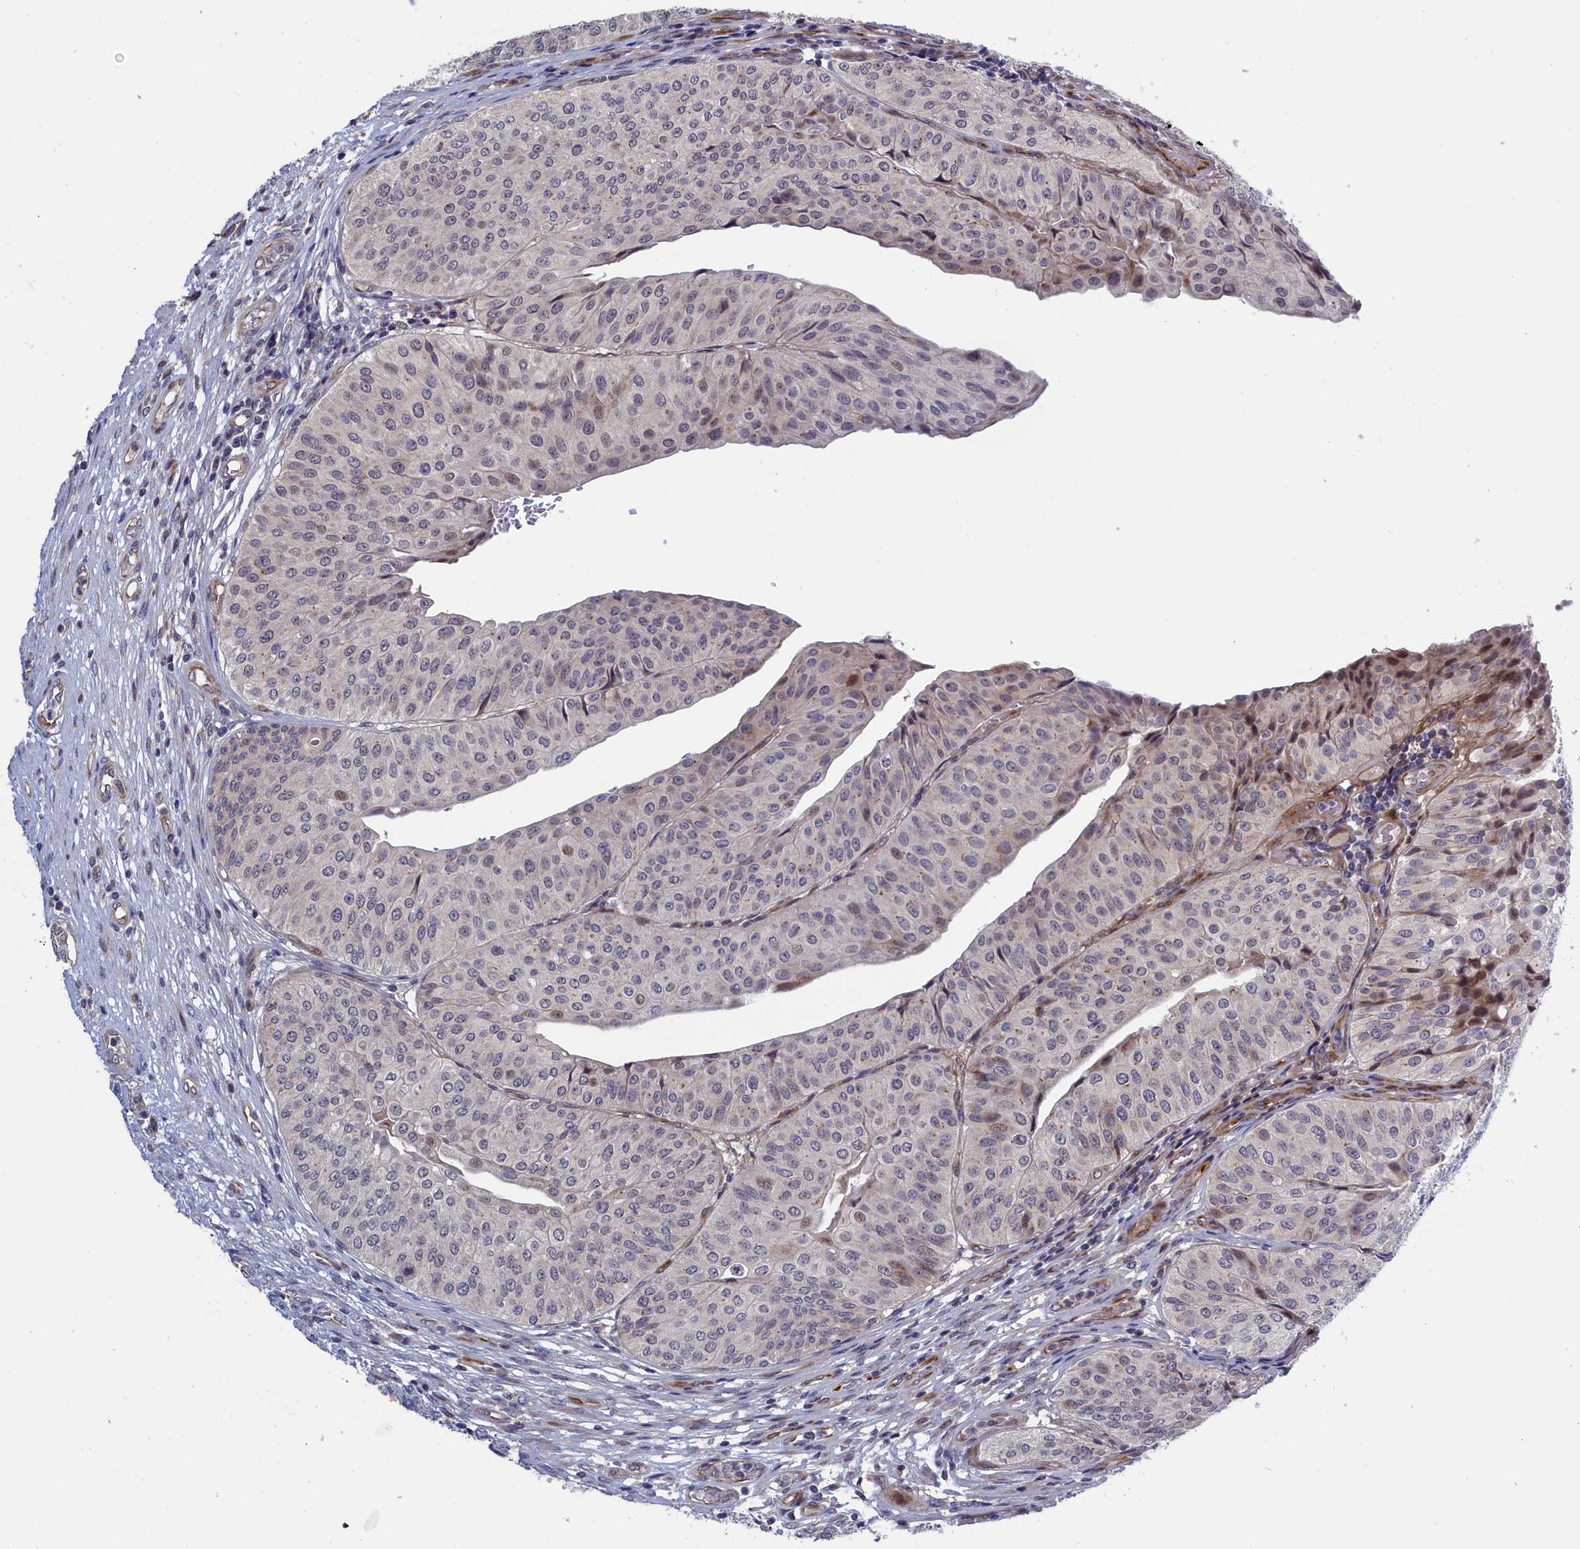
{"staining": {"intensity": "negative", "quantity": "none", "location": "none"}, "tissue": "urothelial cancer", "cell_type": "Tumor cells", "image_type": "cancer", "snomed": [{"axis": "morphology", "description": "Urothelial carcinoma, Low grade"}, {"axis": "topography", "description": "Urinary bladder"}], "caption": "Tumor cells are negative for brown protein staining in urothelial cancer.", "gene": "LSG1", "patient": {"sex": "male", "age": 67}}